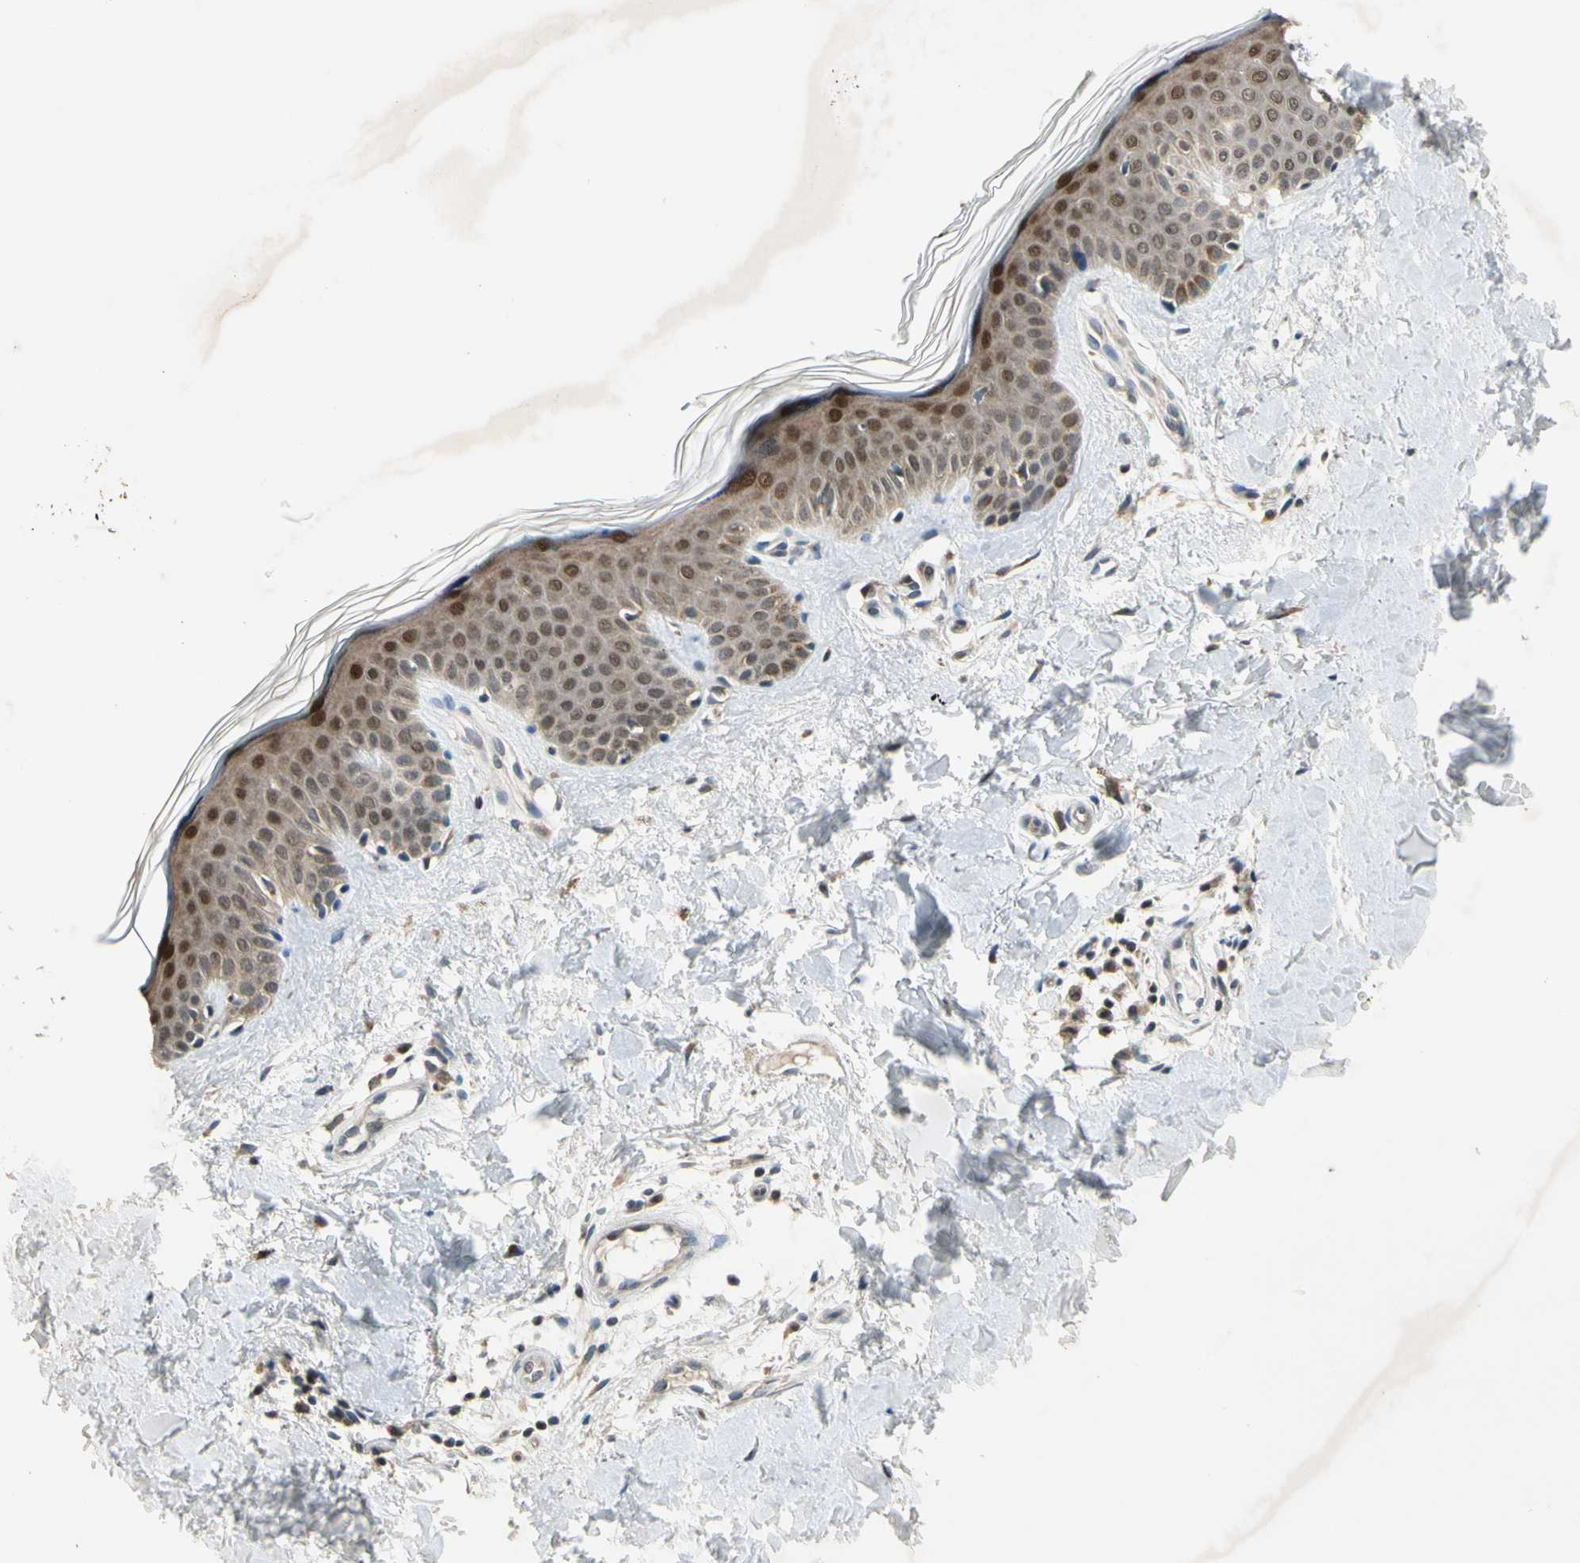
{"staining": {"intensity": "moderate", "quantity": ">75%", "location": "cytoplasmic/membranous"}, "tissue": "skin", "cell_type": "Fibroblasts", "image_type": "normal", "snomed": [{"axis": "morphology", "description": "Normal tissue, NOS"}, {"axis": "topography", "description": "Skin"}], "caption": "This image demonstrates immunohistochemistry (IHC) staining of unremarkable human skin, with medium moderate cytoplasmic/membranous staining in about >75% of fibroblasts.", "gene": "RPS6KB2", "patient": {"sex": "male", "age": 67}}